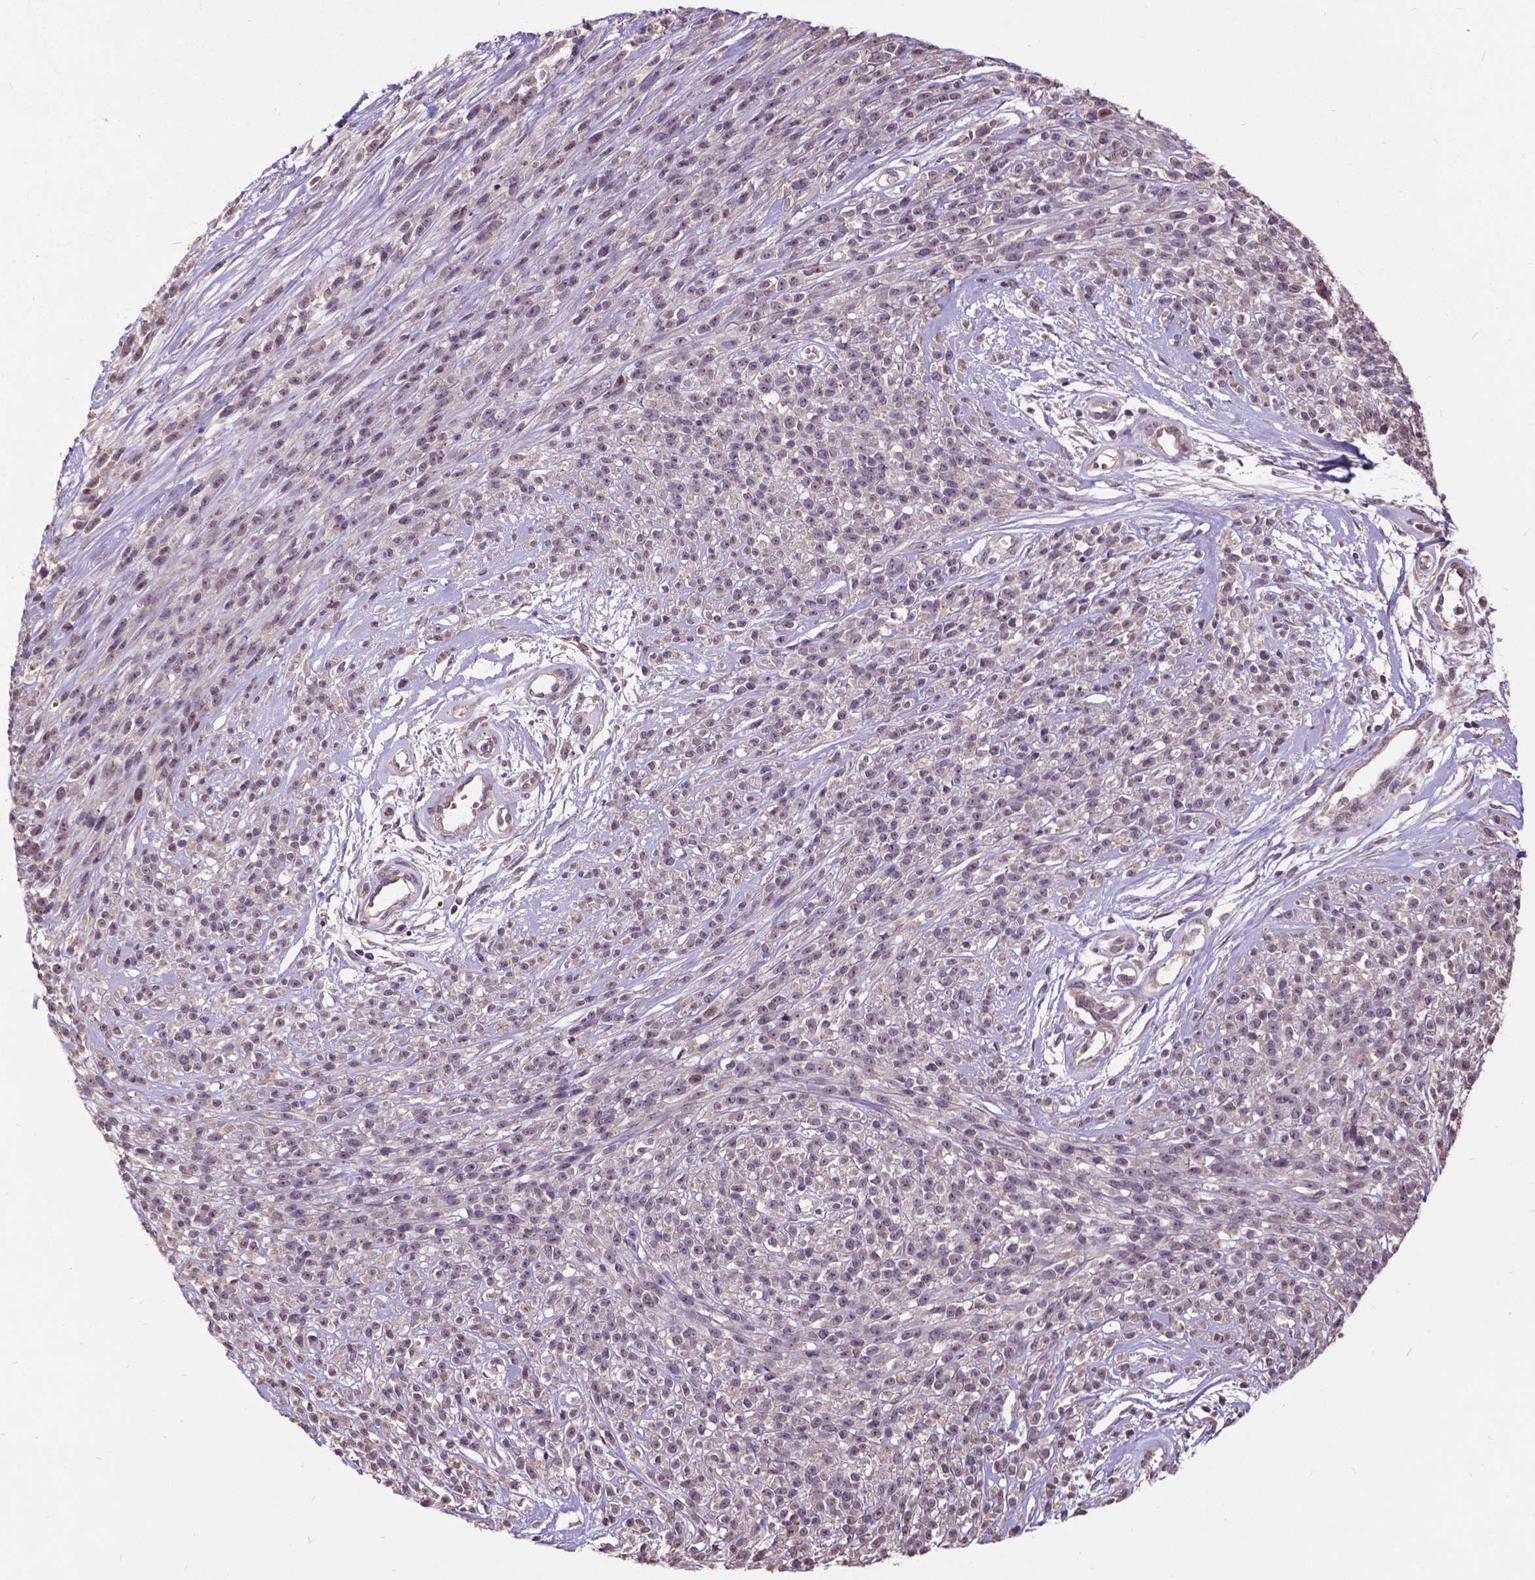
{"staining": {"intensity": "negative", "quantity": "none", "location": "none"}, "tissue": "melanoma", "cell_type": "Tumor cells", "image_type": "cancer", "snomed": [{"axis": "morphology", "description": "Malignant melanoma, NOS"}, {"axis": "topography", "description": "Skin"}, {"axis": "topography", "description": "Skin of trunk"}], "caption": "Melanoma was stained to show a protein in brown. There is no significant positivity in tumor cells.", "gene": "AP1S3", "patient": {"sex": "male", "age": 74}}